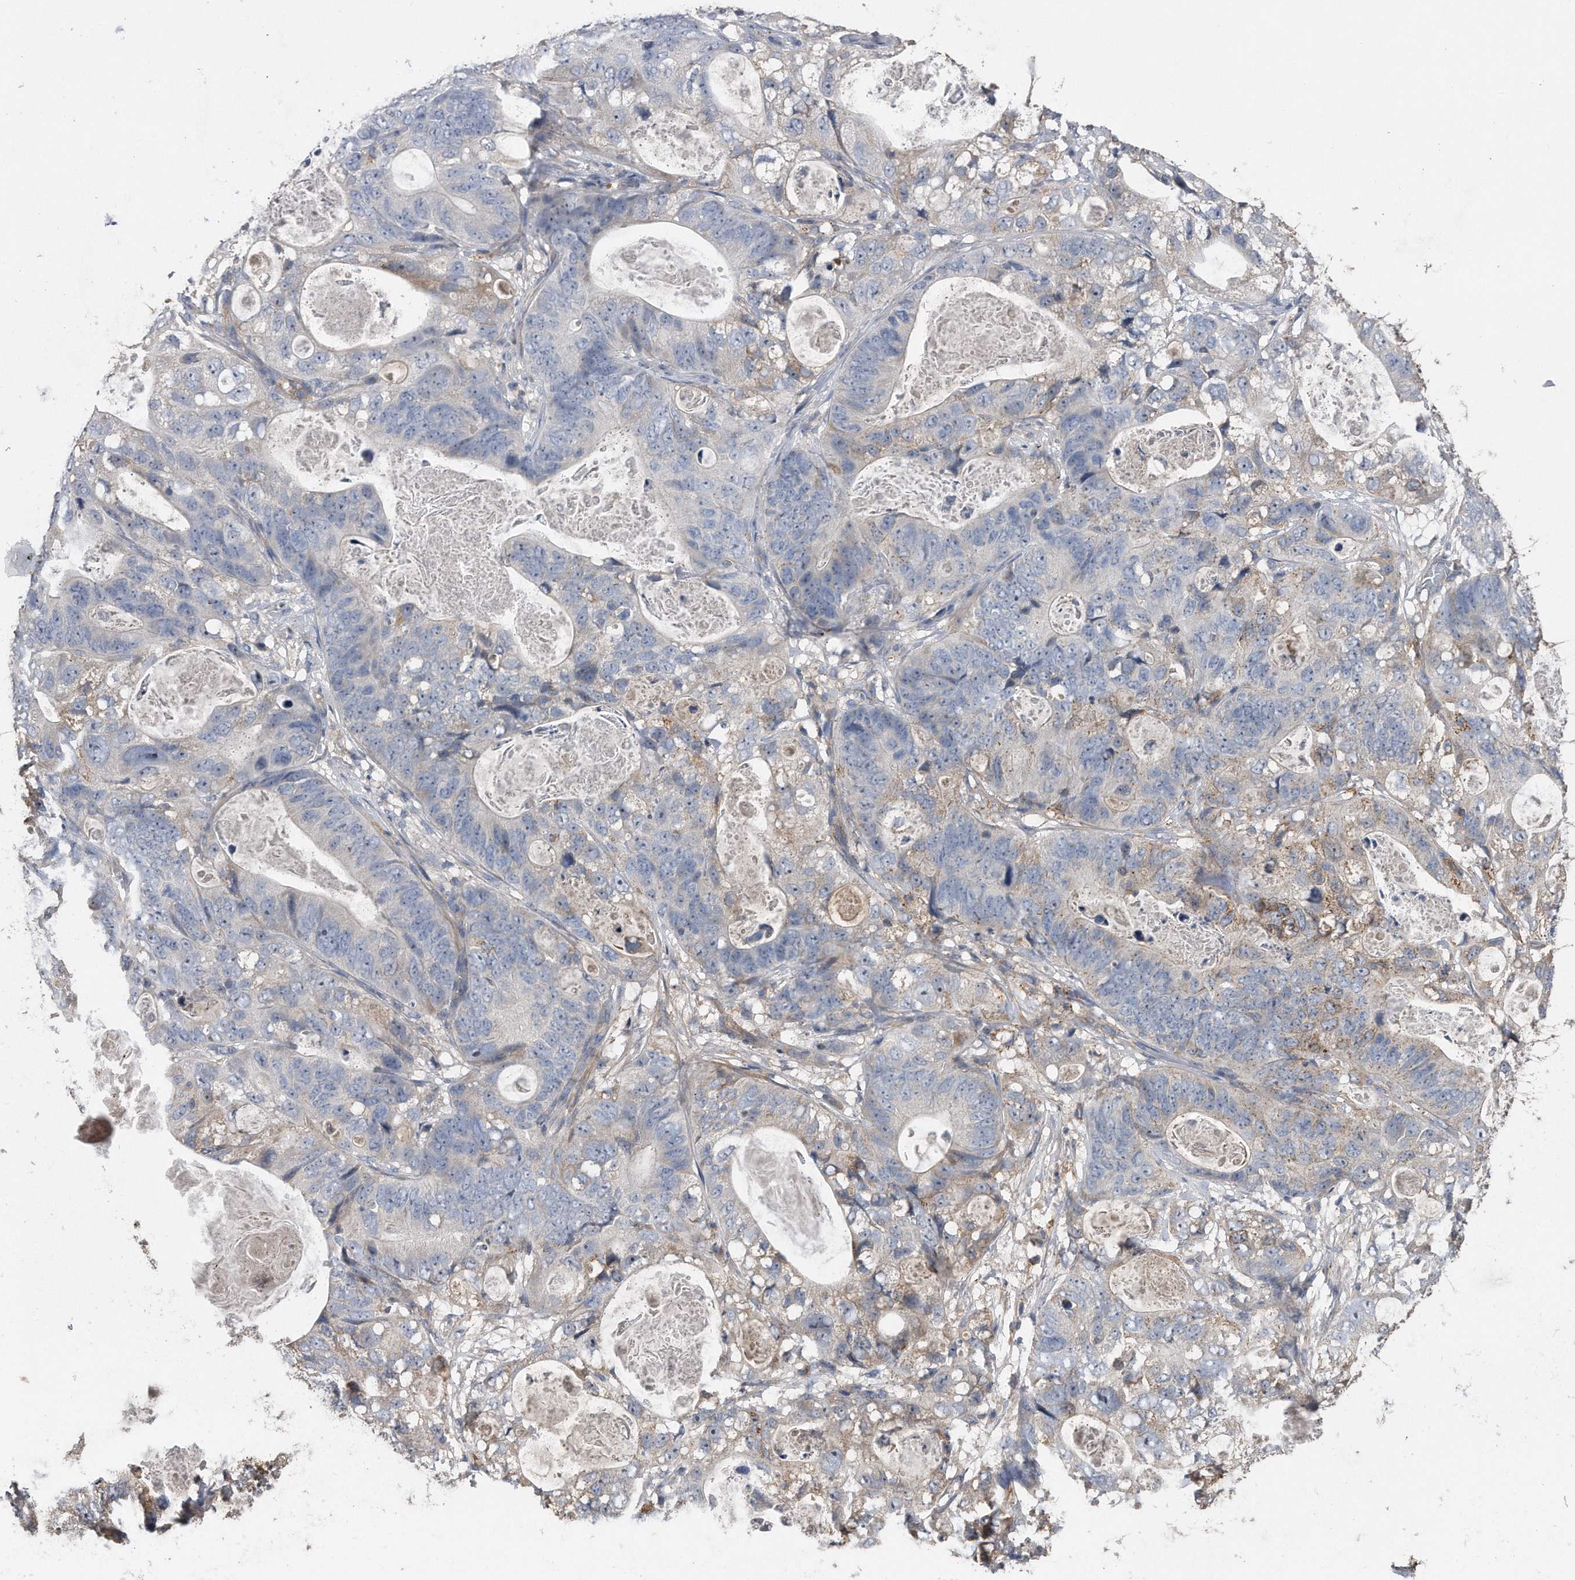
{"staining": {"intensity": "negative", "quantity": "none", "location": "none"}, "tissue": "stomach cancer", "cell_type": "Tumor cells", "image_type": "cancer", "snomed": [{"axis": "morphology", "description": "Normal tissue, NOS"}, {"axis": "morphology", "description": "Adenocarcinoma, NOS"}, {"axis": "topography", "description": "Stomach"}], "caption": "Human stomach cancer stained for a protein using immunohistochemistry displays no expression in tumor cells.", "gene": "KCND3", "patient": {"sex": "female", "age": 89}}